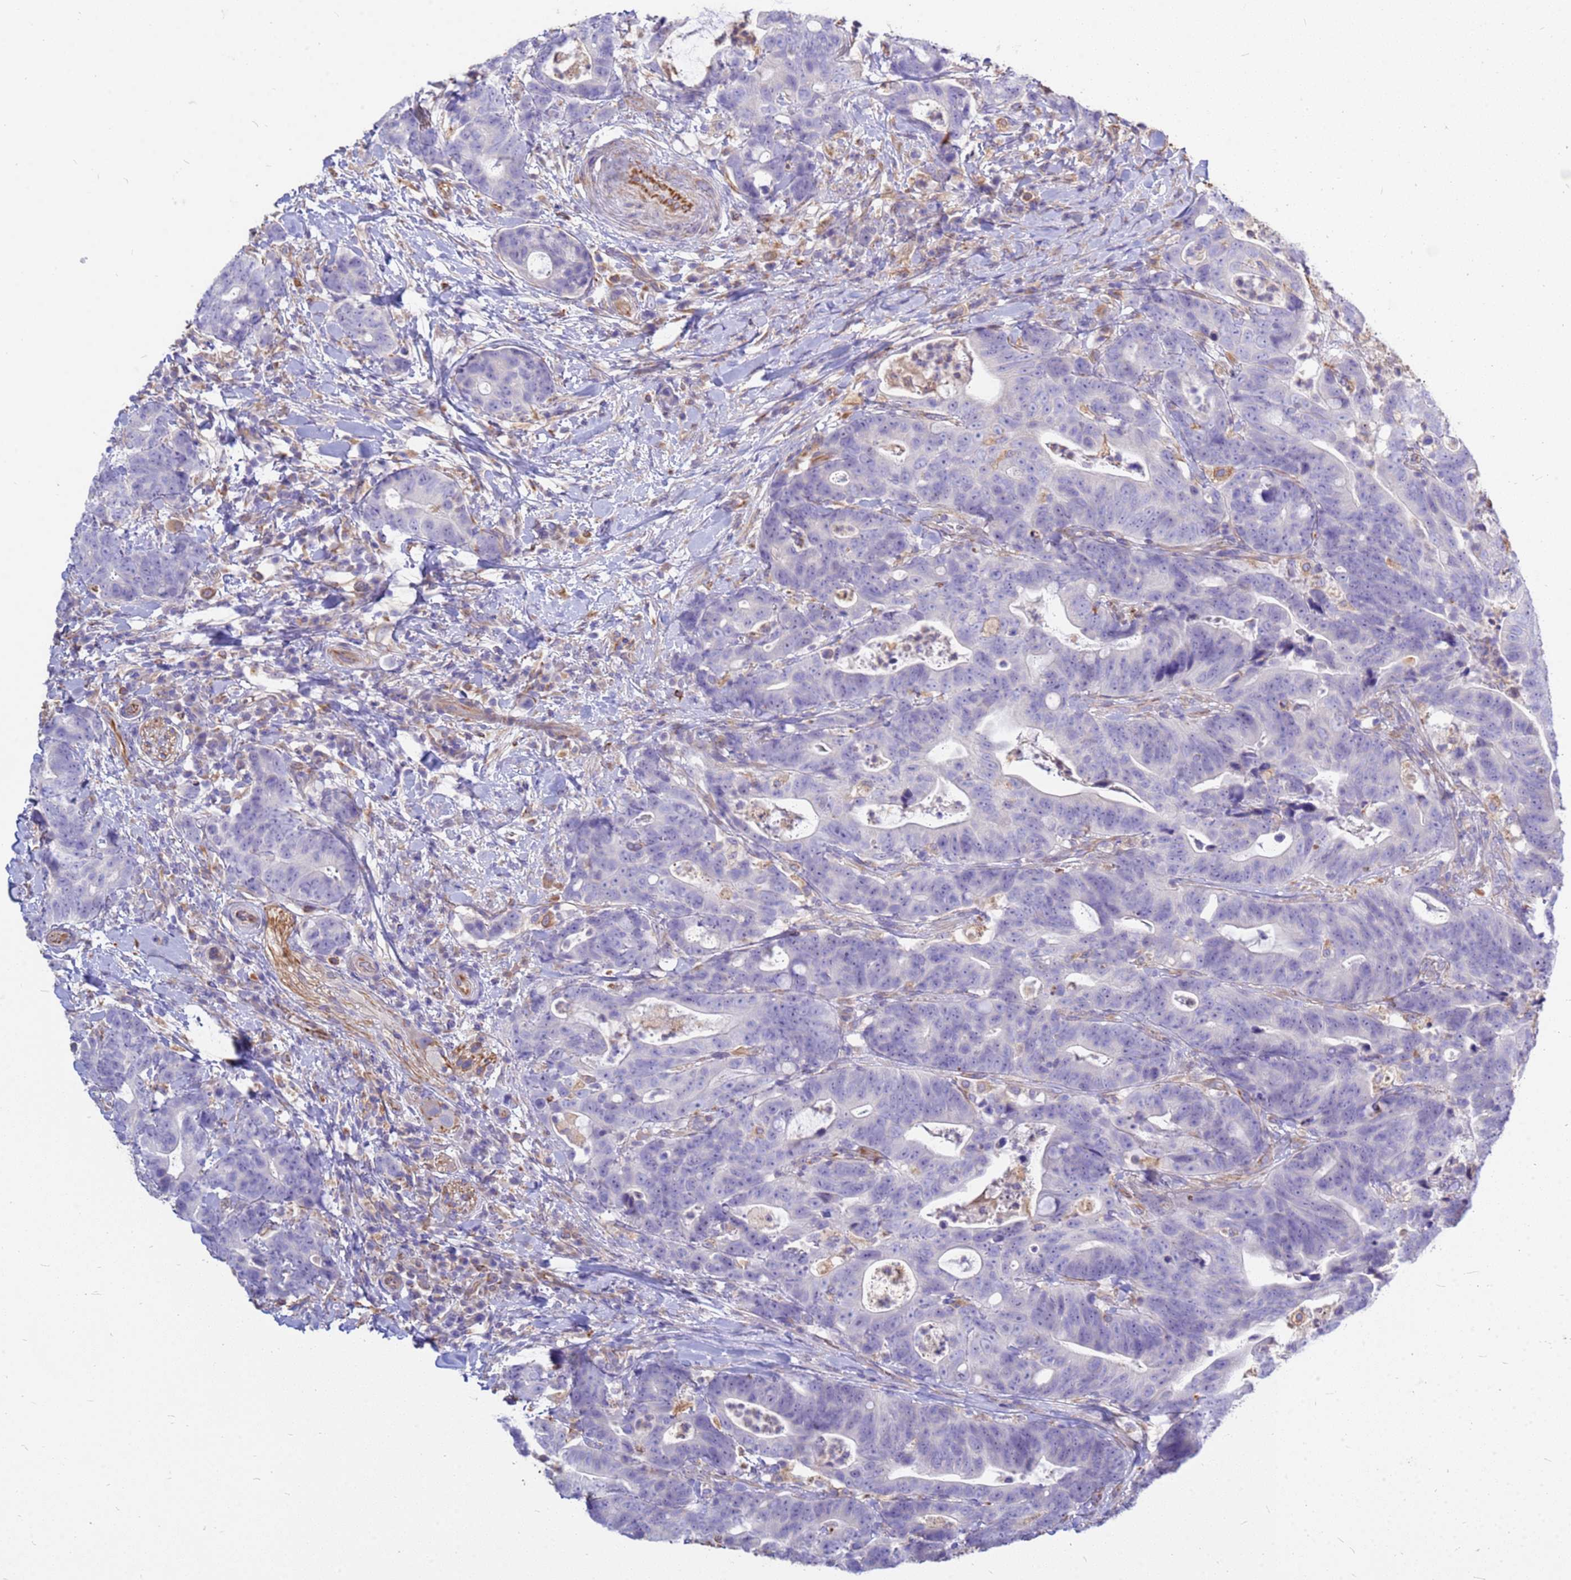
{"staining": {"intensity": "negative", "quantity": "none", "location": "none"}, "tissue": "colorectal cancer", "cell_type": "Tumor cells", "image_type": "cancer", "snomed": [{"axis": "morphology", "description": "Adenocarcinoma, NOS"}, {"axis": "topography", "description": "Colon"}], "caption": "Tumor cells show no significant protein expression in colorectal cancer. (DAB (3,3'-diaminobenzidine) immunohistochemistry, high magnification).", "gene": "TCEAL3", "patient": {"sex": "female", "age": 82}}